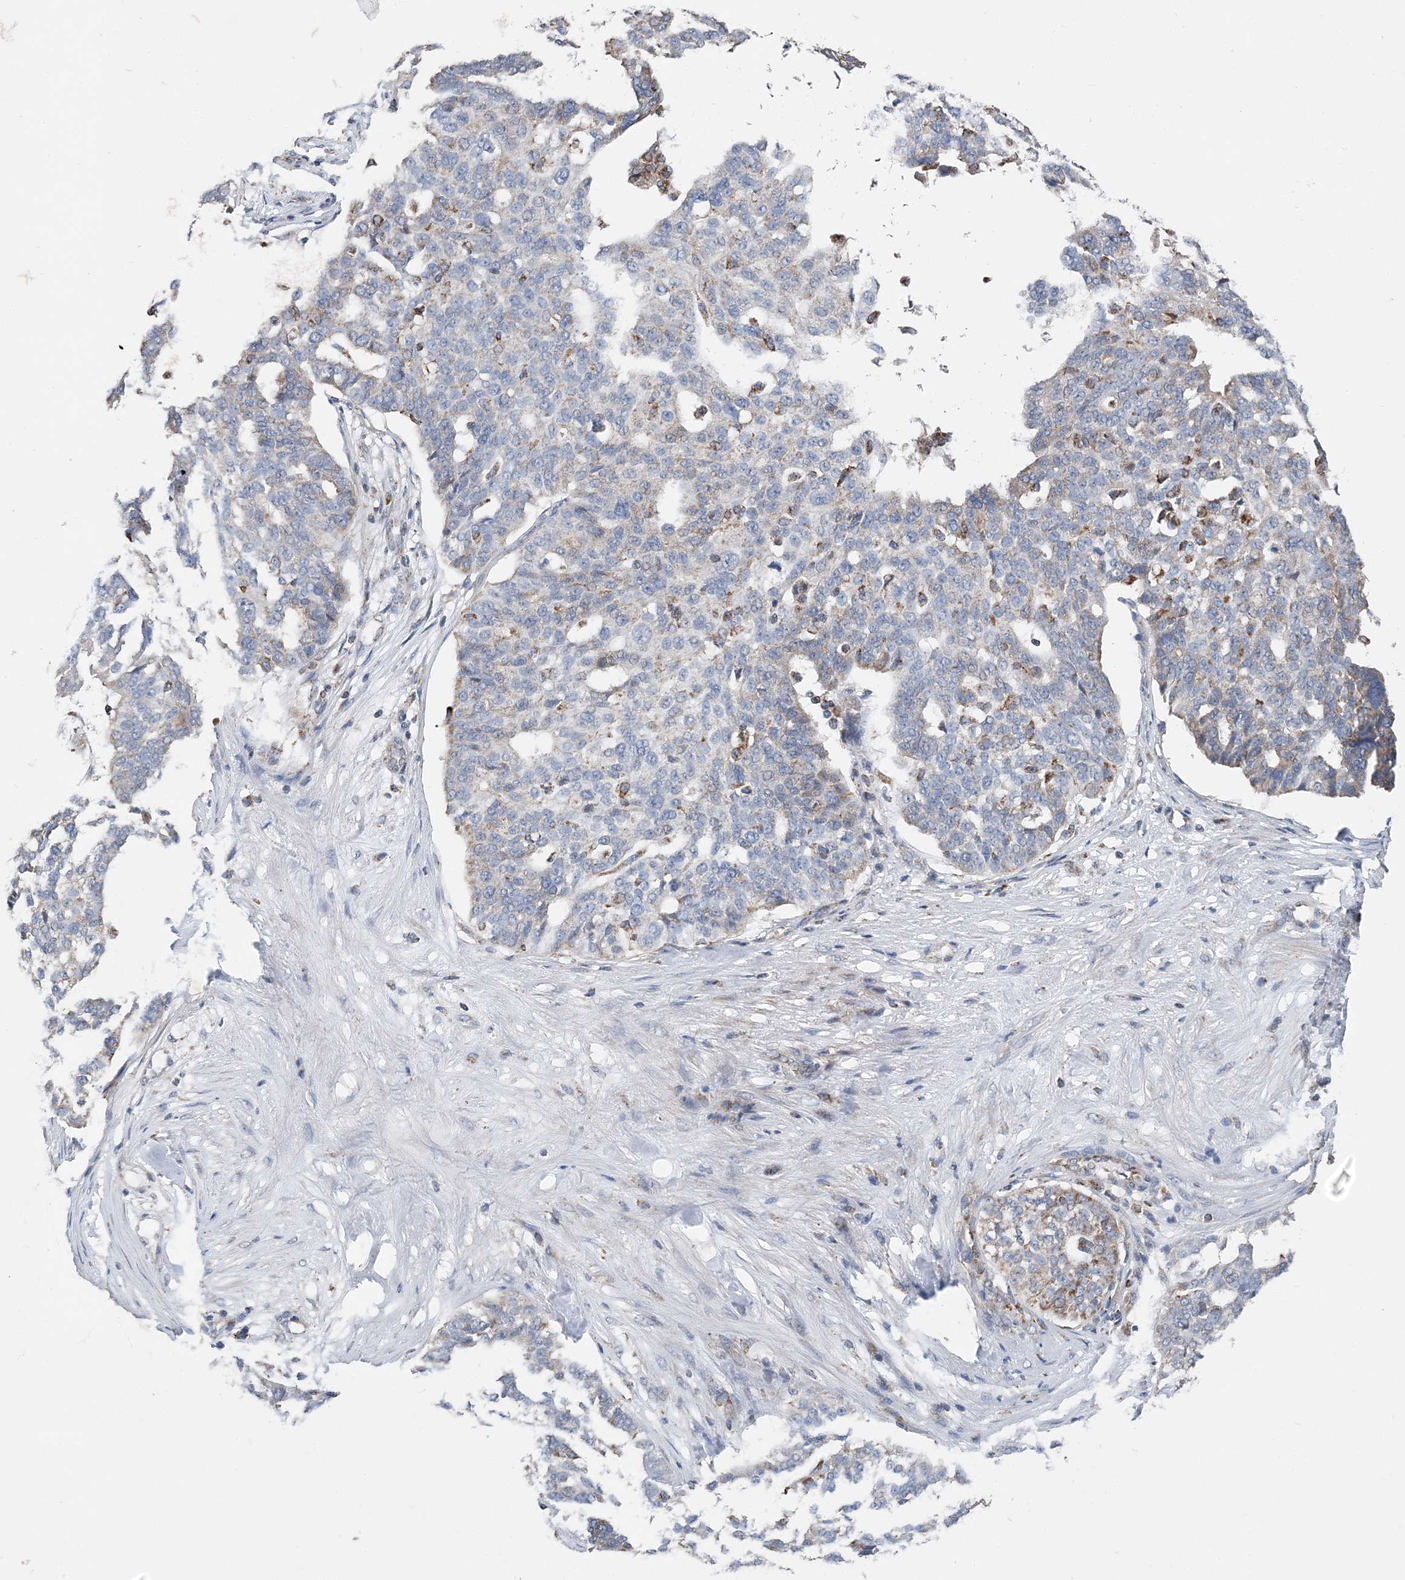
{"staining": {"intensity": "weak", "quantity": "<25%", "location": "cytoplasmic/membranous"}, "tissue": "ovarian cancer", "cell_type": "Tumor cells", "image_type": "cancer", "snomed": [{"axis": "morphology", "description": "Cystadenocarcinoma, serous, NOS"}, {"axis": "topography", "description": "Ovary"}], "caption": "Immunohistochemistry image of human ovarian cancer (serous cystadenocarcinoma) stained for a protein (brown), which demonstrates no positivity in tumor cells. (IHC, brightfield microscopy, high magnification).", "gene": "SPRY2", "patient": {"sex": "female", "age": 59}}